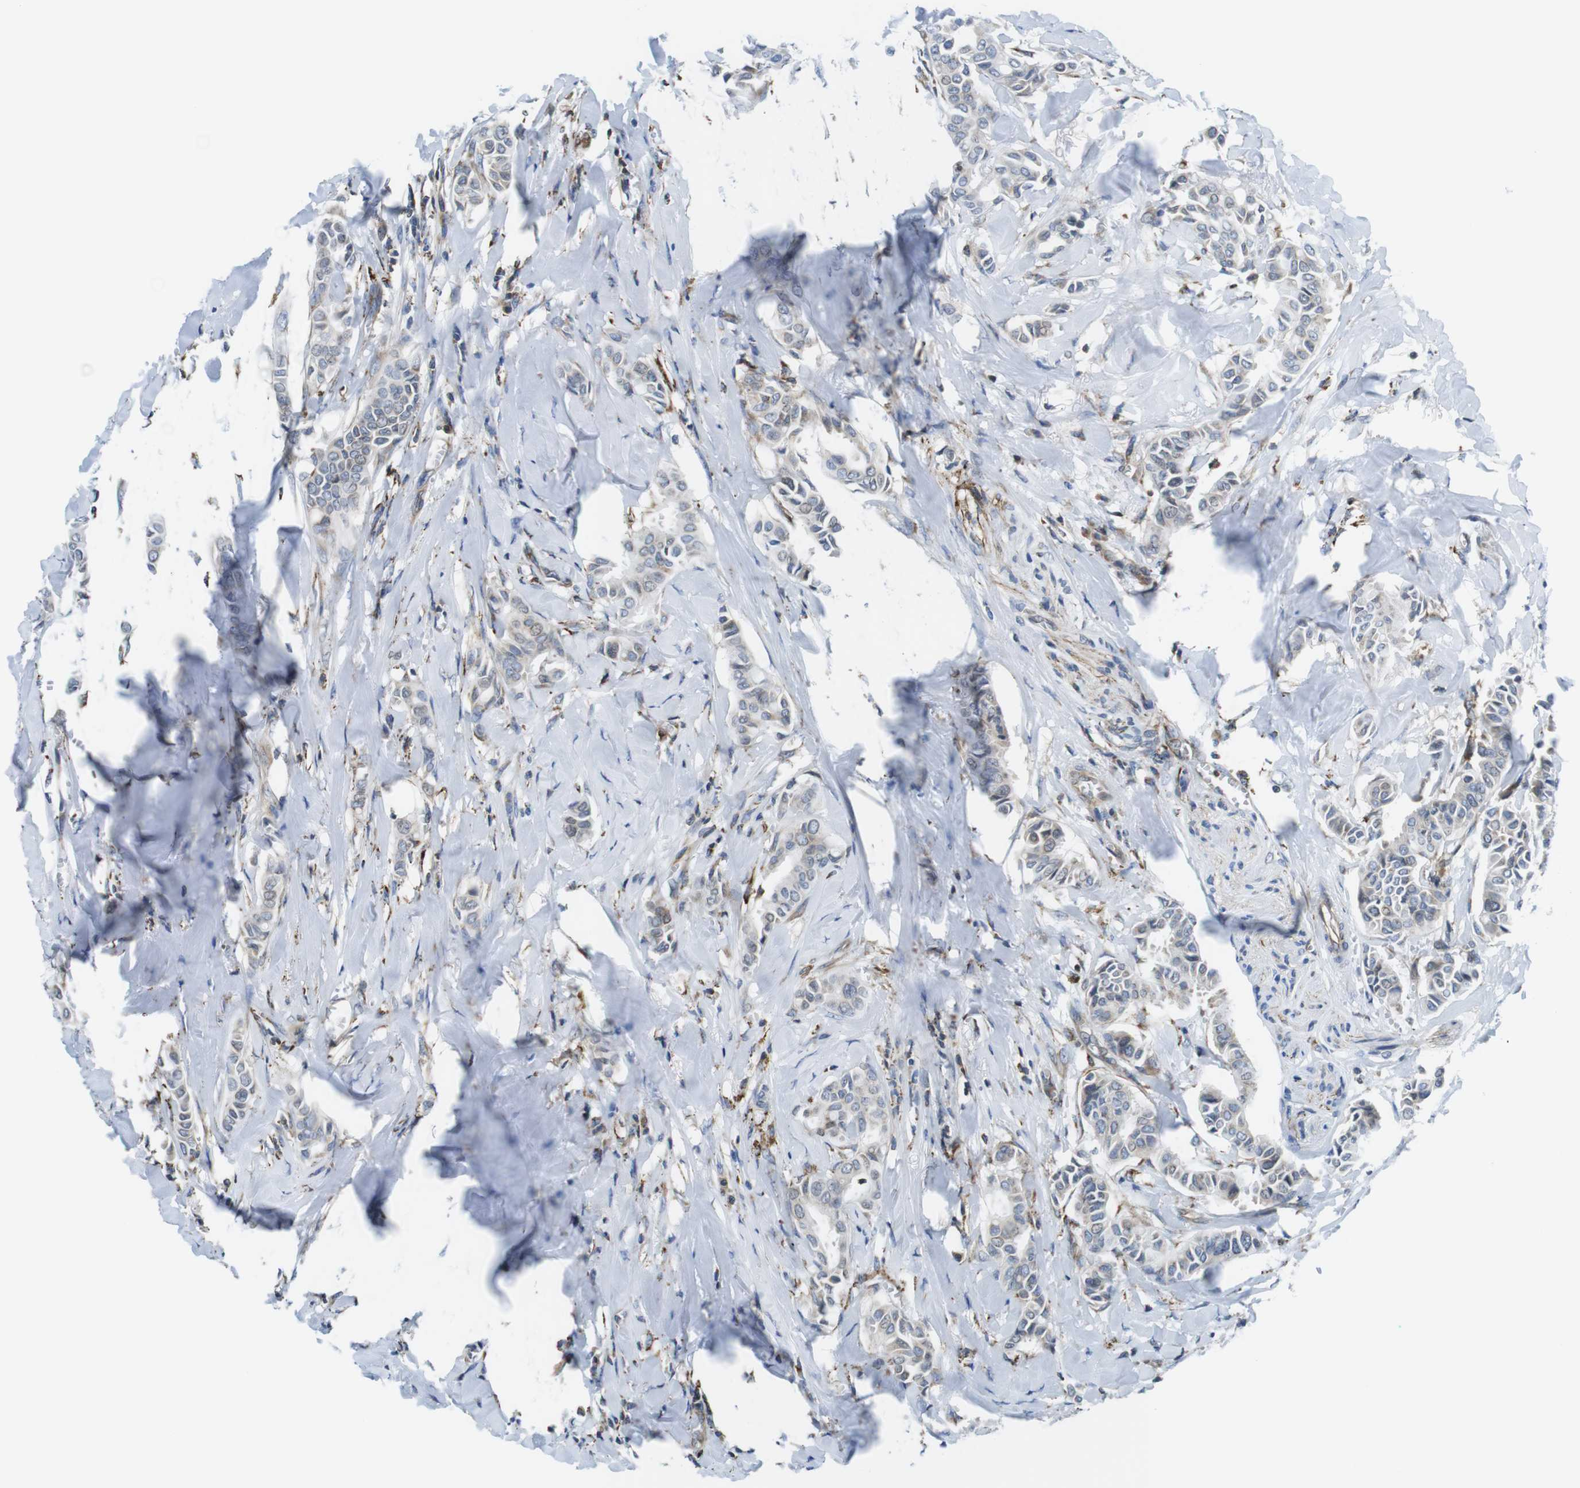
{"staining": {"intensity": "negative", "quantity": "none", "location": "none"}, "tissue": "head and neck cancer", "cell_type": "Tumor cells", "image_type": "cancer", "snomed": [{"axis": "morphology", "description": "Adenocarcinoma, NOS"}, {"axis": "topography", "description": "Salivary gland"}, {"axis": "topography", "description": "Head-Neck"}], "caption": "DAB immunohistochemical staining of human head and neck adenocarcinoma displays no significant staining in tumor cells. Brightfield microscopy of immunohistochemistry stained with DAB (3,3'-diaminobenzidine) (brown) and hematoxylin (blue), captured at high magnification.", "gene": "KCNE3", "patient": {"sex": "female", "age": 59}}